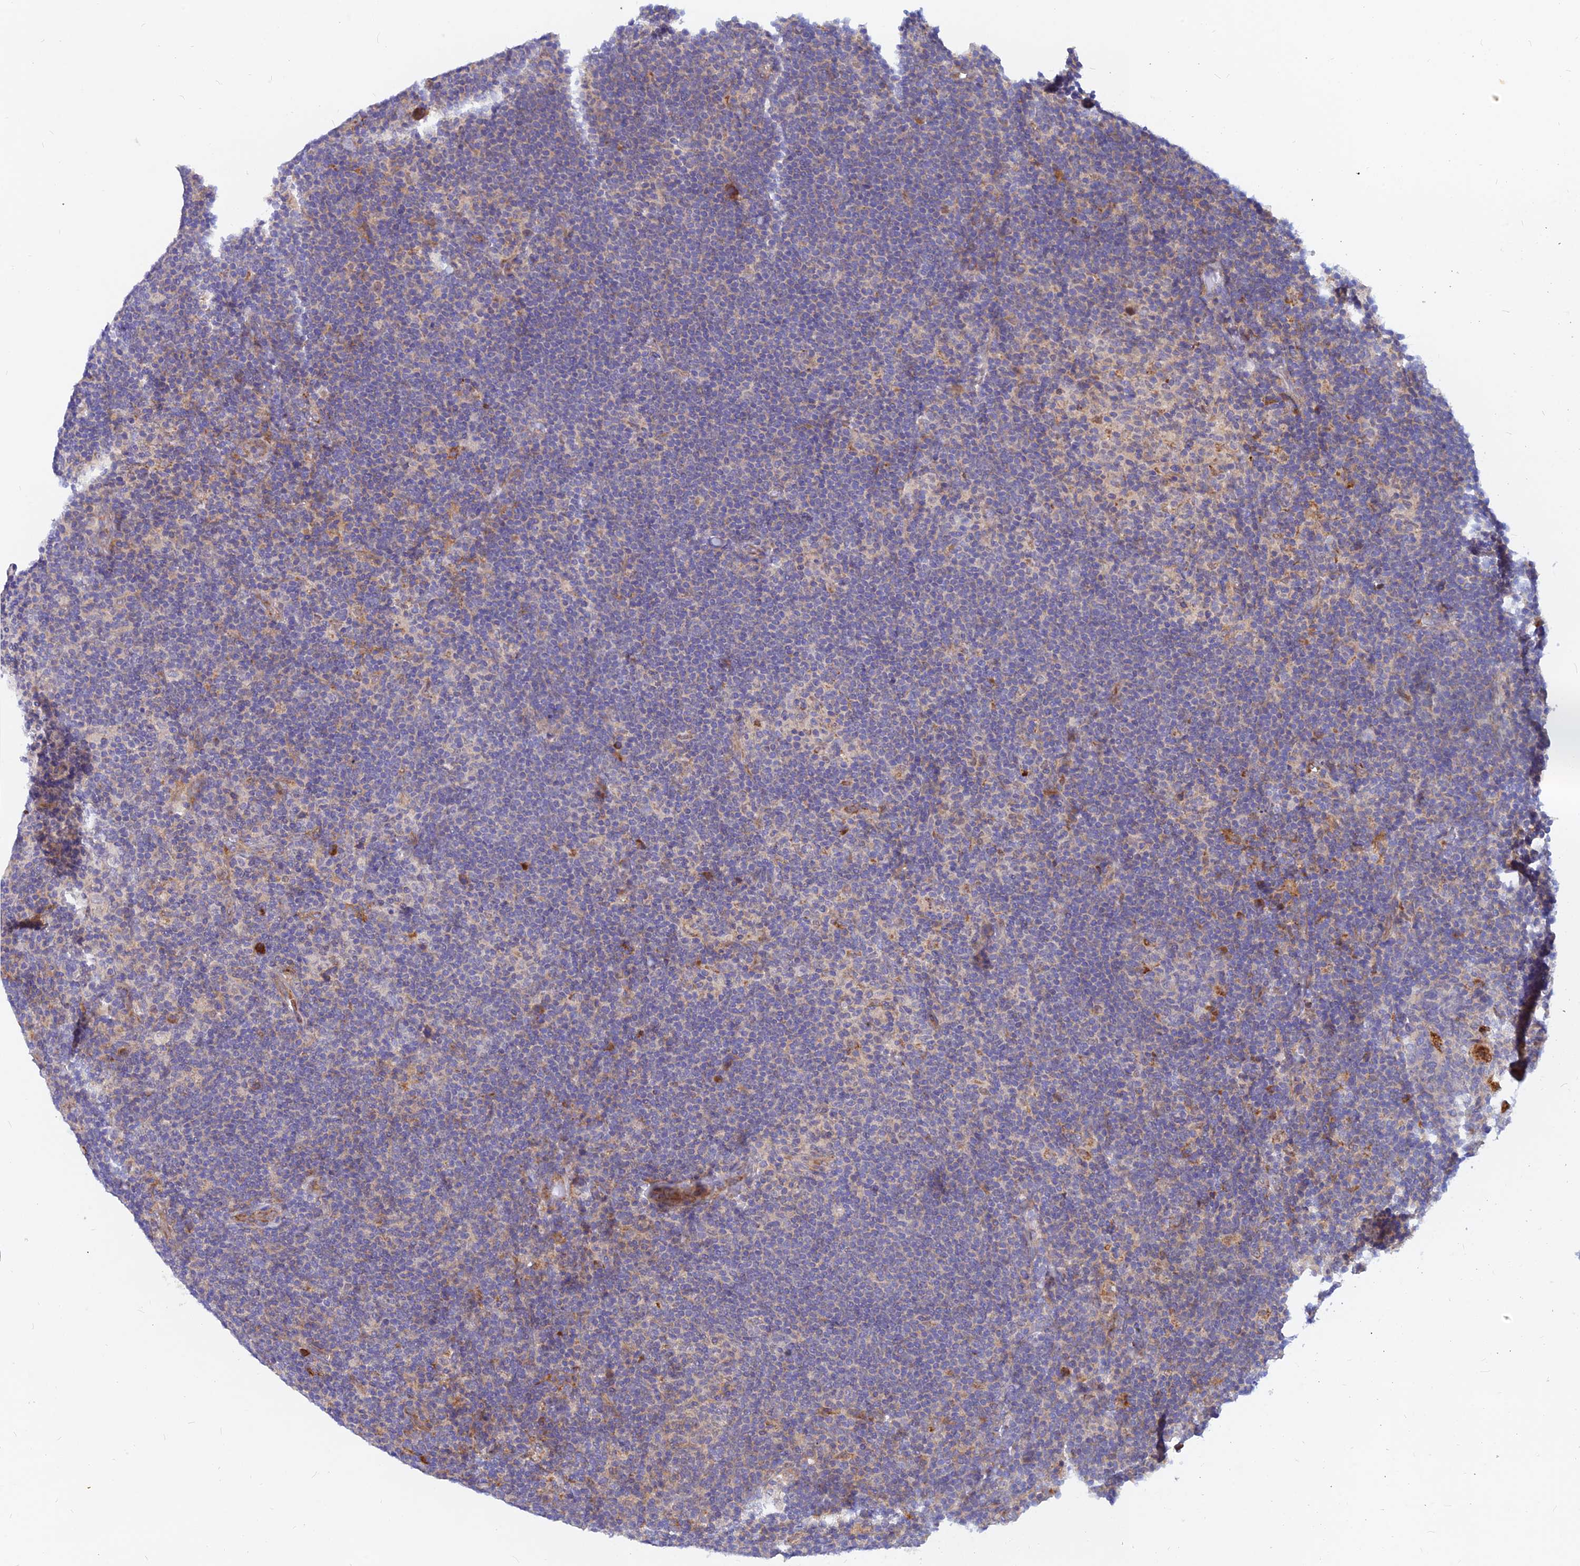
{"staining": {"intensity": "negative", "quantity": "none", "location": "none"}, "tissue": "lymphoma", "cell_type": "Tumor cells", "image_type": "cancer", "snomed": [{"axis": "morphology", "description": "Hodgkin's disease, NOS"}, {"axis": "topography", "description": "Lymph node"}], "caption": "Immunohistochemistry (IHC) of Hodgkin's disease reveals no staining in tumor cells.", "gene": "DNAJC16", "patient": {"sex": "female", "age": 57}}